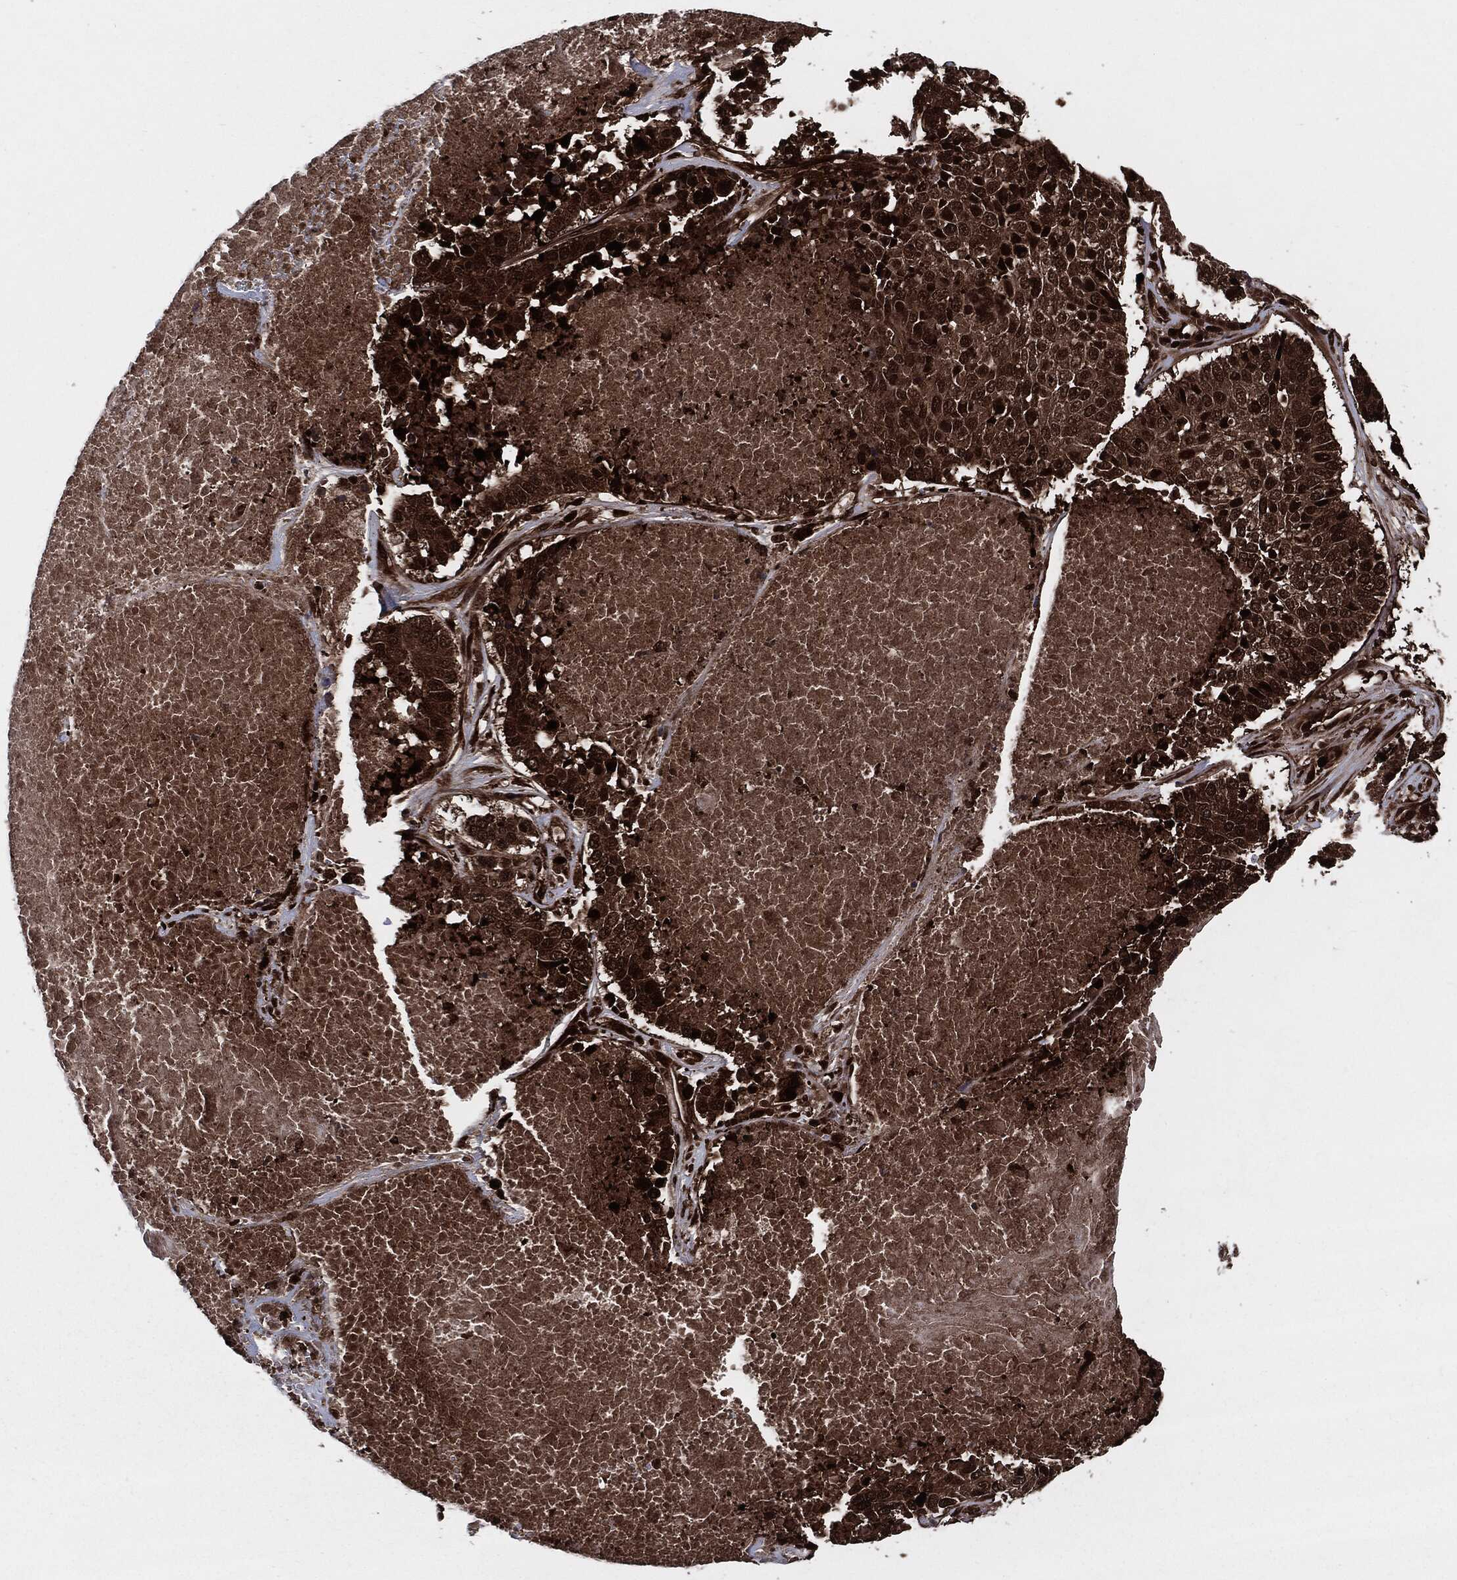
{"staining": {"intensity": "strong", "quantity": "25%-75%", "location": "cytoplasmic/membranous,nuclear"}, "tissue": "lung cancer", "cell_type": "Tumor cells", "image_type": "cancer", "snomed": [{"axis": "morphology", "description": "Squamous cell carcinoma, NOS"}, {"axis": "topography", "description": "Lung"}], "caption": "Immunohistochemistry of squamous cell carcinoma (lung) reveals high levels of strong cytoplasmic/membranous and nuclear positivity in about 25%-75% of tumor cells. The staining was performed using DAB (3,3'-diaminobenzidine) to visualize the protein expression in brown, while the nuclei were stained in blue with hematoxylin (Magnification: 20x).", "gene": "YWHAB", "patient": {"sex": "male", "age": 64}}